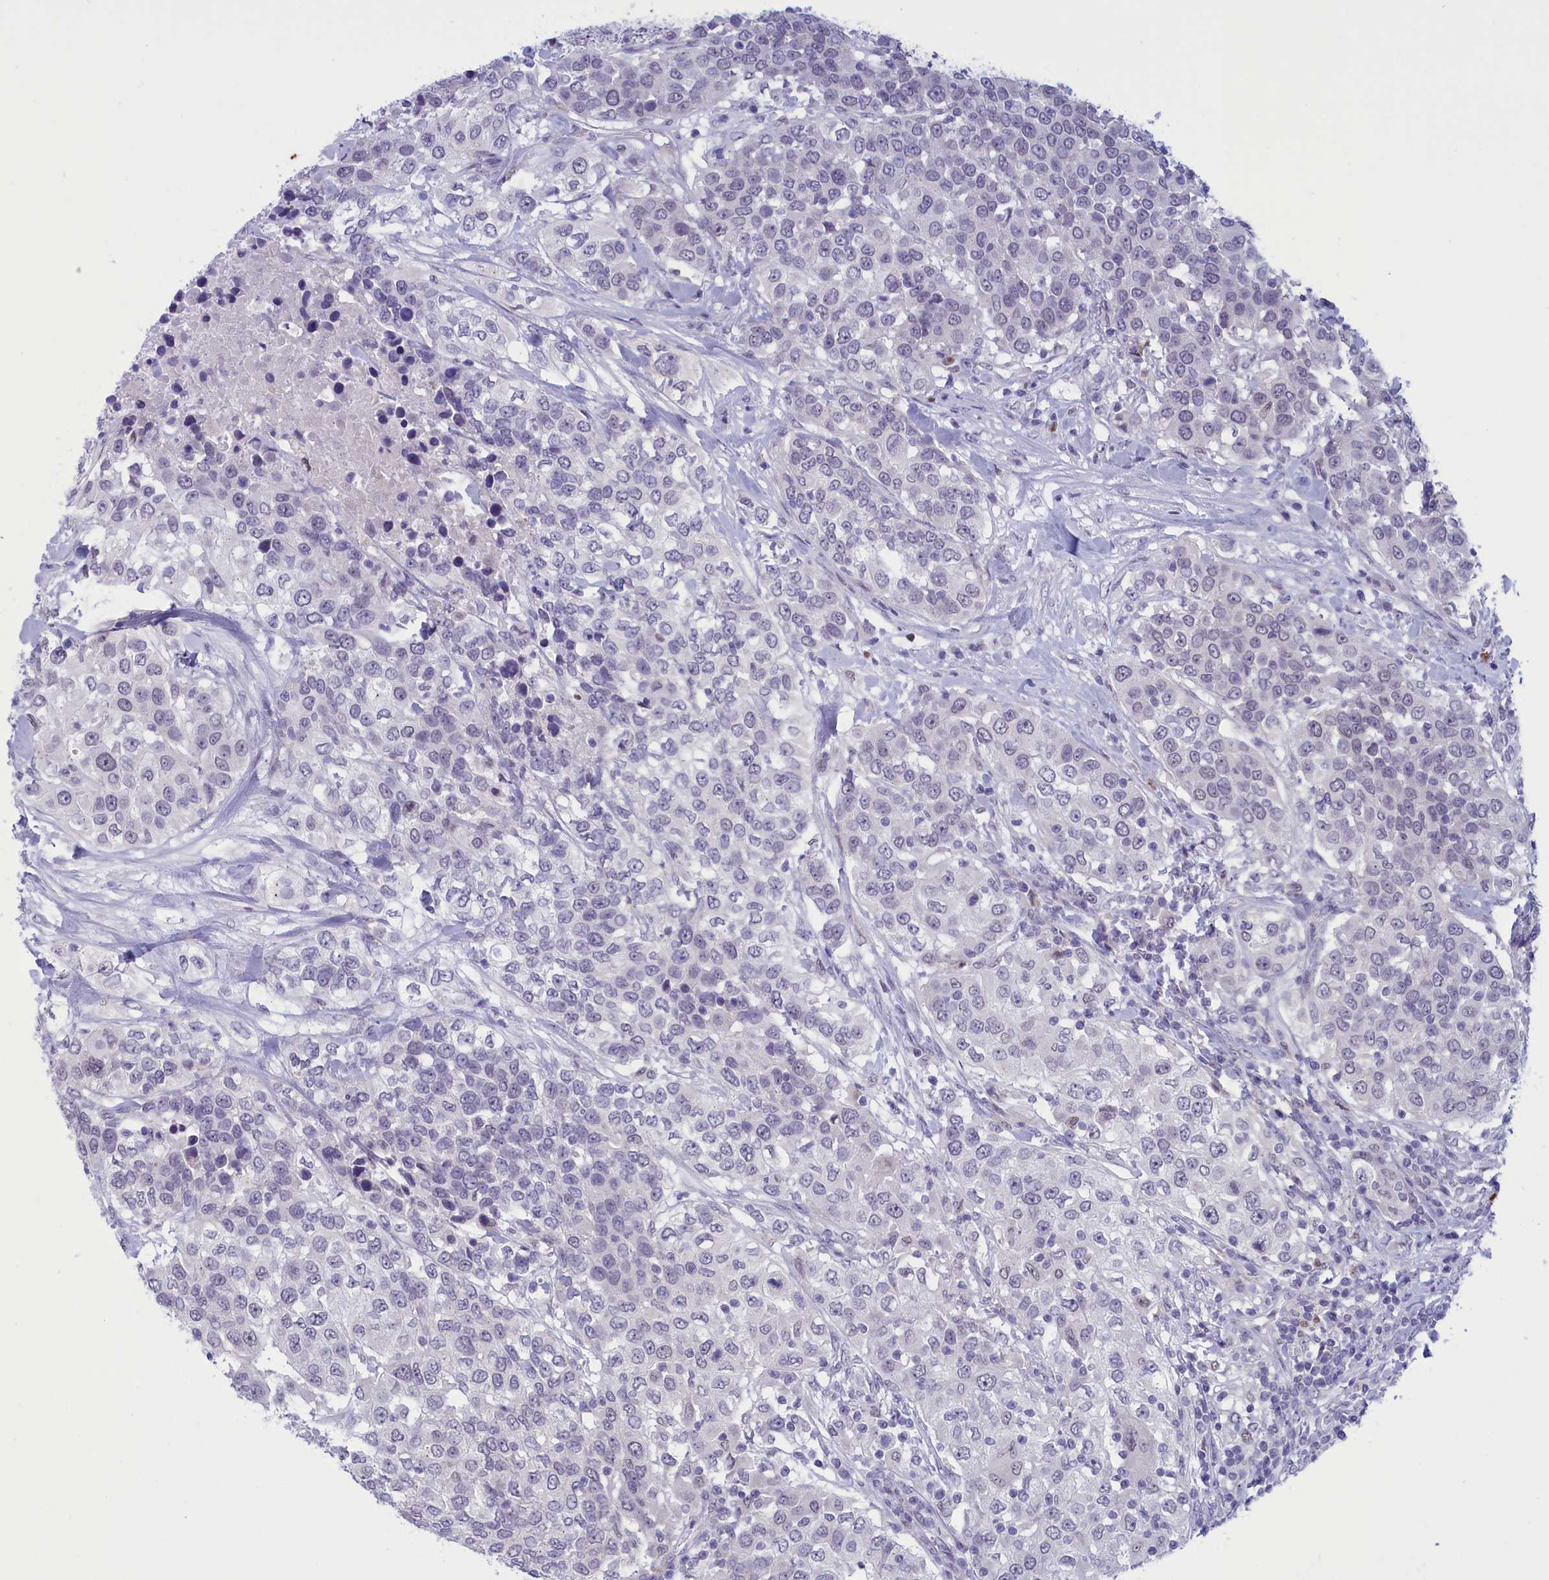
{"staining": {"intensity": "negative", "quantity": "none", "location": "none"}, "tissue": "urothelial cancer", "cell_type": "Tumor cells", "image_type": "cancer", "snomed": [{"axis": "morphology", "description": "Urothelial carcinoma, High grade"}, {"axis": "topography", "description": "Urinary bladder"}], "caption": "Immunohistochemistry (IHC) photomicrograph of neoplastic tissue: high-grade urothelial carcinoma stained with DAB reveals no significant protein staining in tumor cells.", "gene": "ELOA2", "patient": {"sex": "female", "age": 80}}